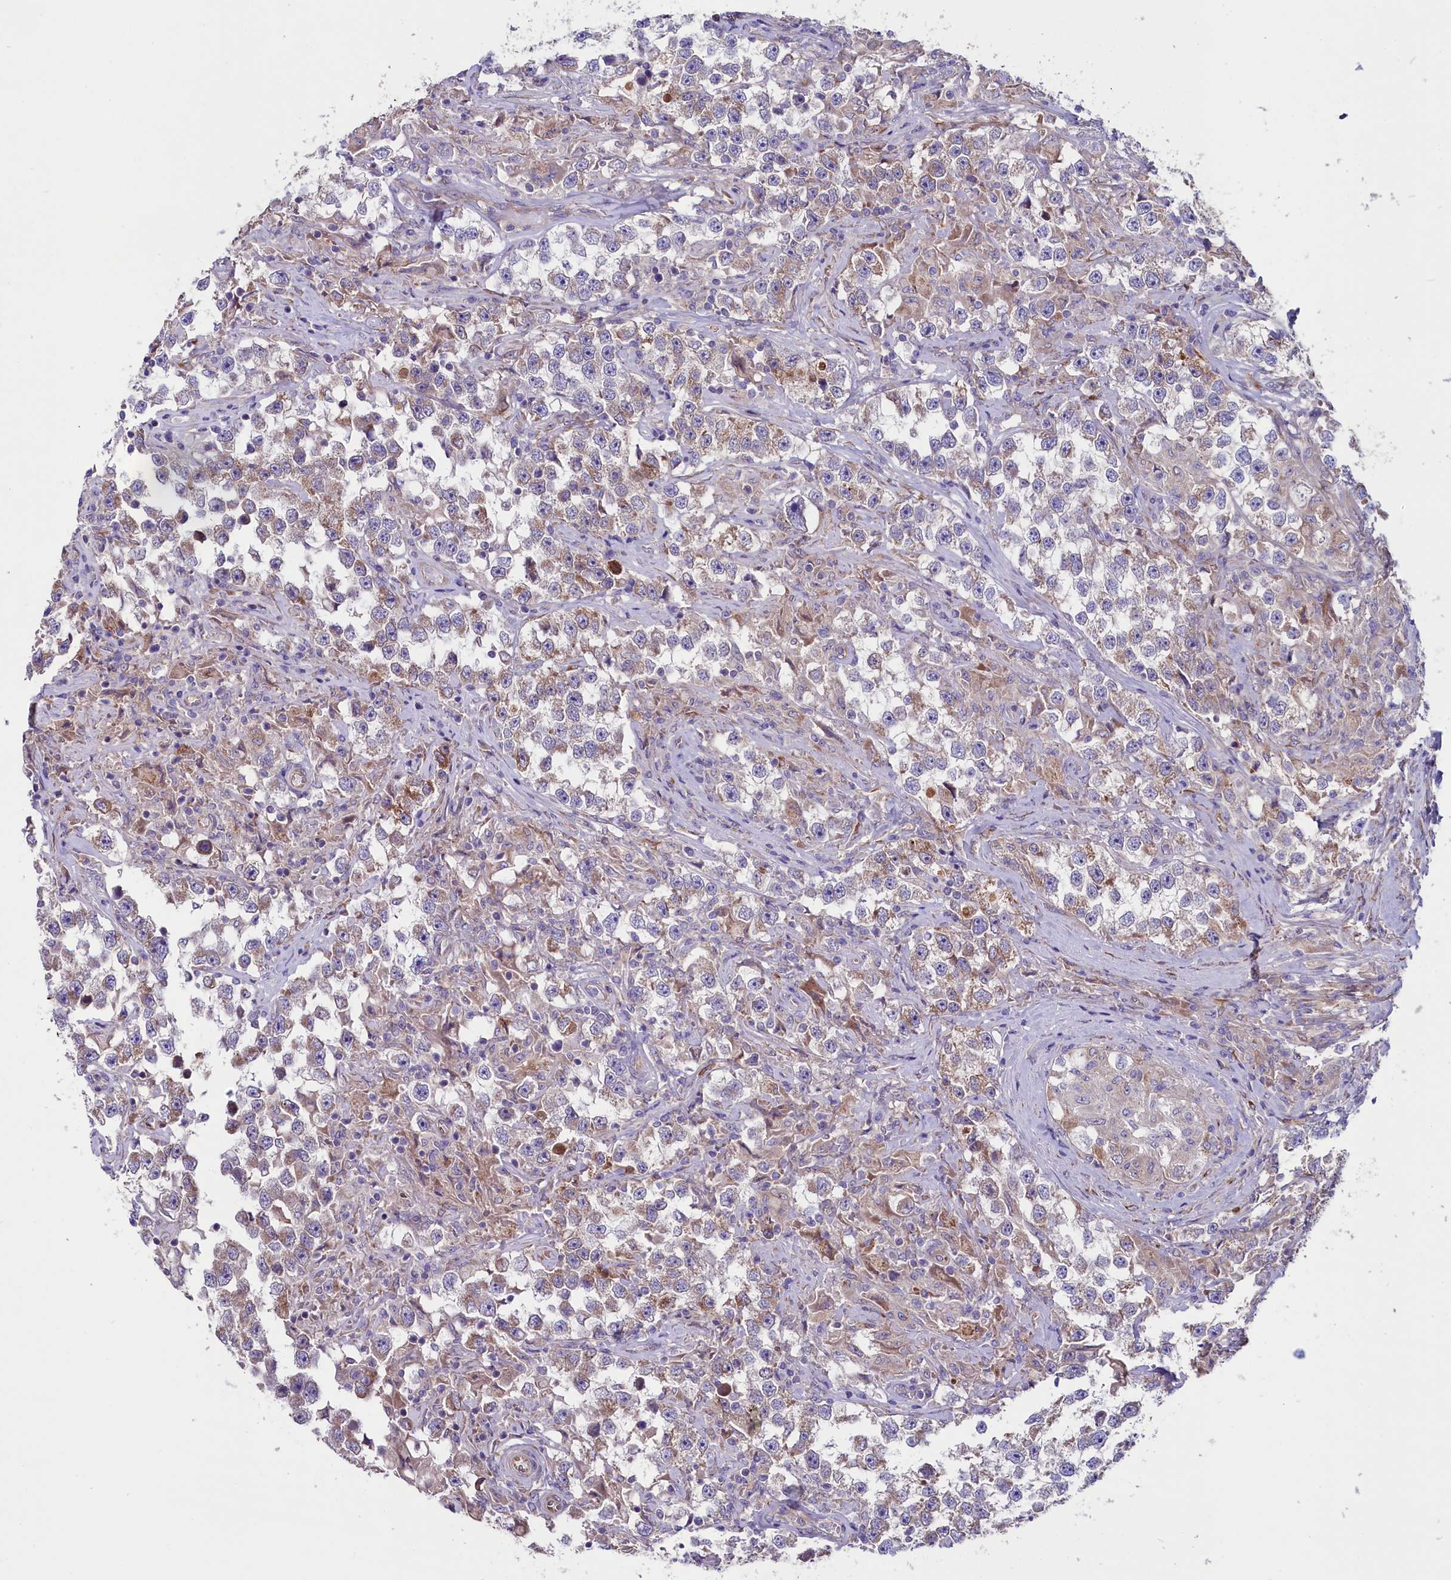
{"staining": {"intensity": "moderate", "quantity": "<25%", "location": "cytoplasmic/membranous"}, "tissue": "testis cancer", "cell_type": "Tumor cells", "image_type": "cancer", "snomed": [{"axis": "morphology", "description": "Seminoma, NOS"}, {"axis": "topography", "description": "Testis"}], "caption": "Testis seminoma stained with immunohistochemistry (IHC) reveals moderate cytoplasmic/membranous positivity in about <25% of tumor cells. Using DAB (3,3'-diaminobenzidine) (brown) and hematoxylin (blue) stains, captured at high magnification using brightfield microscopy.", "gene": "GPR108", "patient": {"sex": "male", "age": 46}}